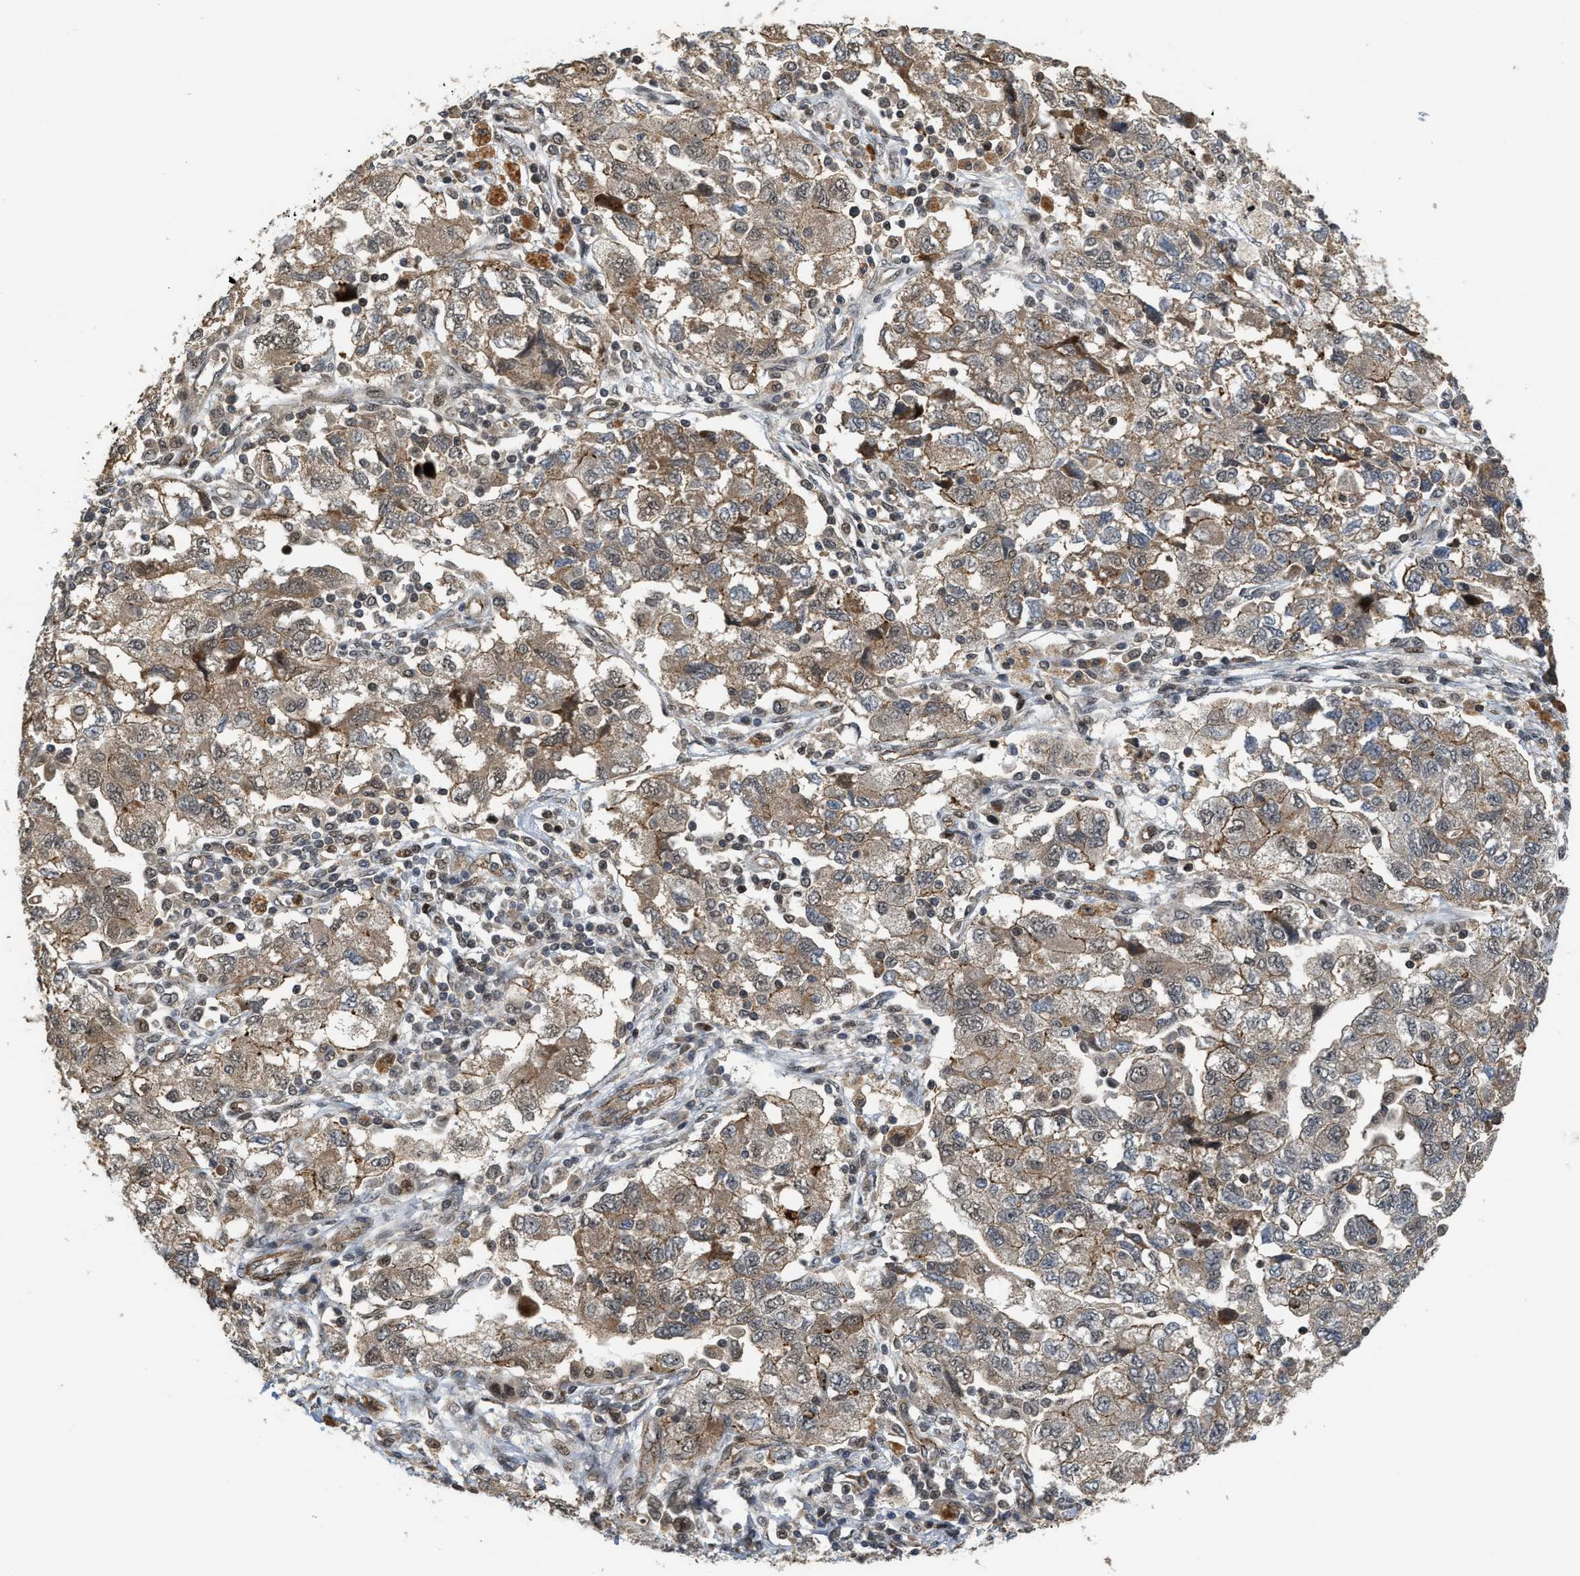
{"staining": {"intensity": "weak", "quantity": ">75%", "location": "cytoplasmic/membranous"}, "tissue": "ovarian cancer", "cell_type": "Tumor cells", "image_type": "cancer", "snomed": [{"axis": "morphology", "description": "Carcinoma, NOS"}, {"axis": "morphology", "description": "Cystadenocarcinoma, serous, NOS"}, {"axis": "topography", "description": "Ovary"}], "caption": "Ovarian serous cystadenocarcinoma stained for a protein shows weak cytoplasmic/membranous positivity in tumor cells.", "gene": "DPF2", "patient": {"sex": "female", "age": 69}}